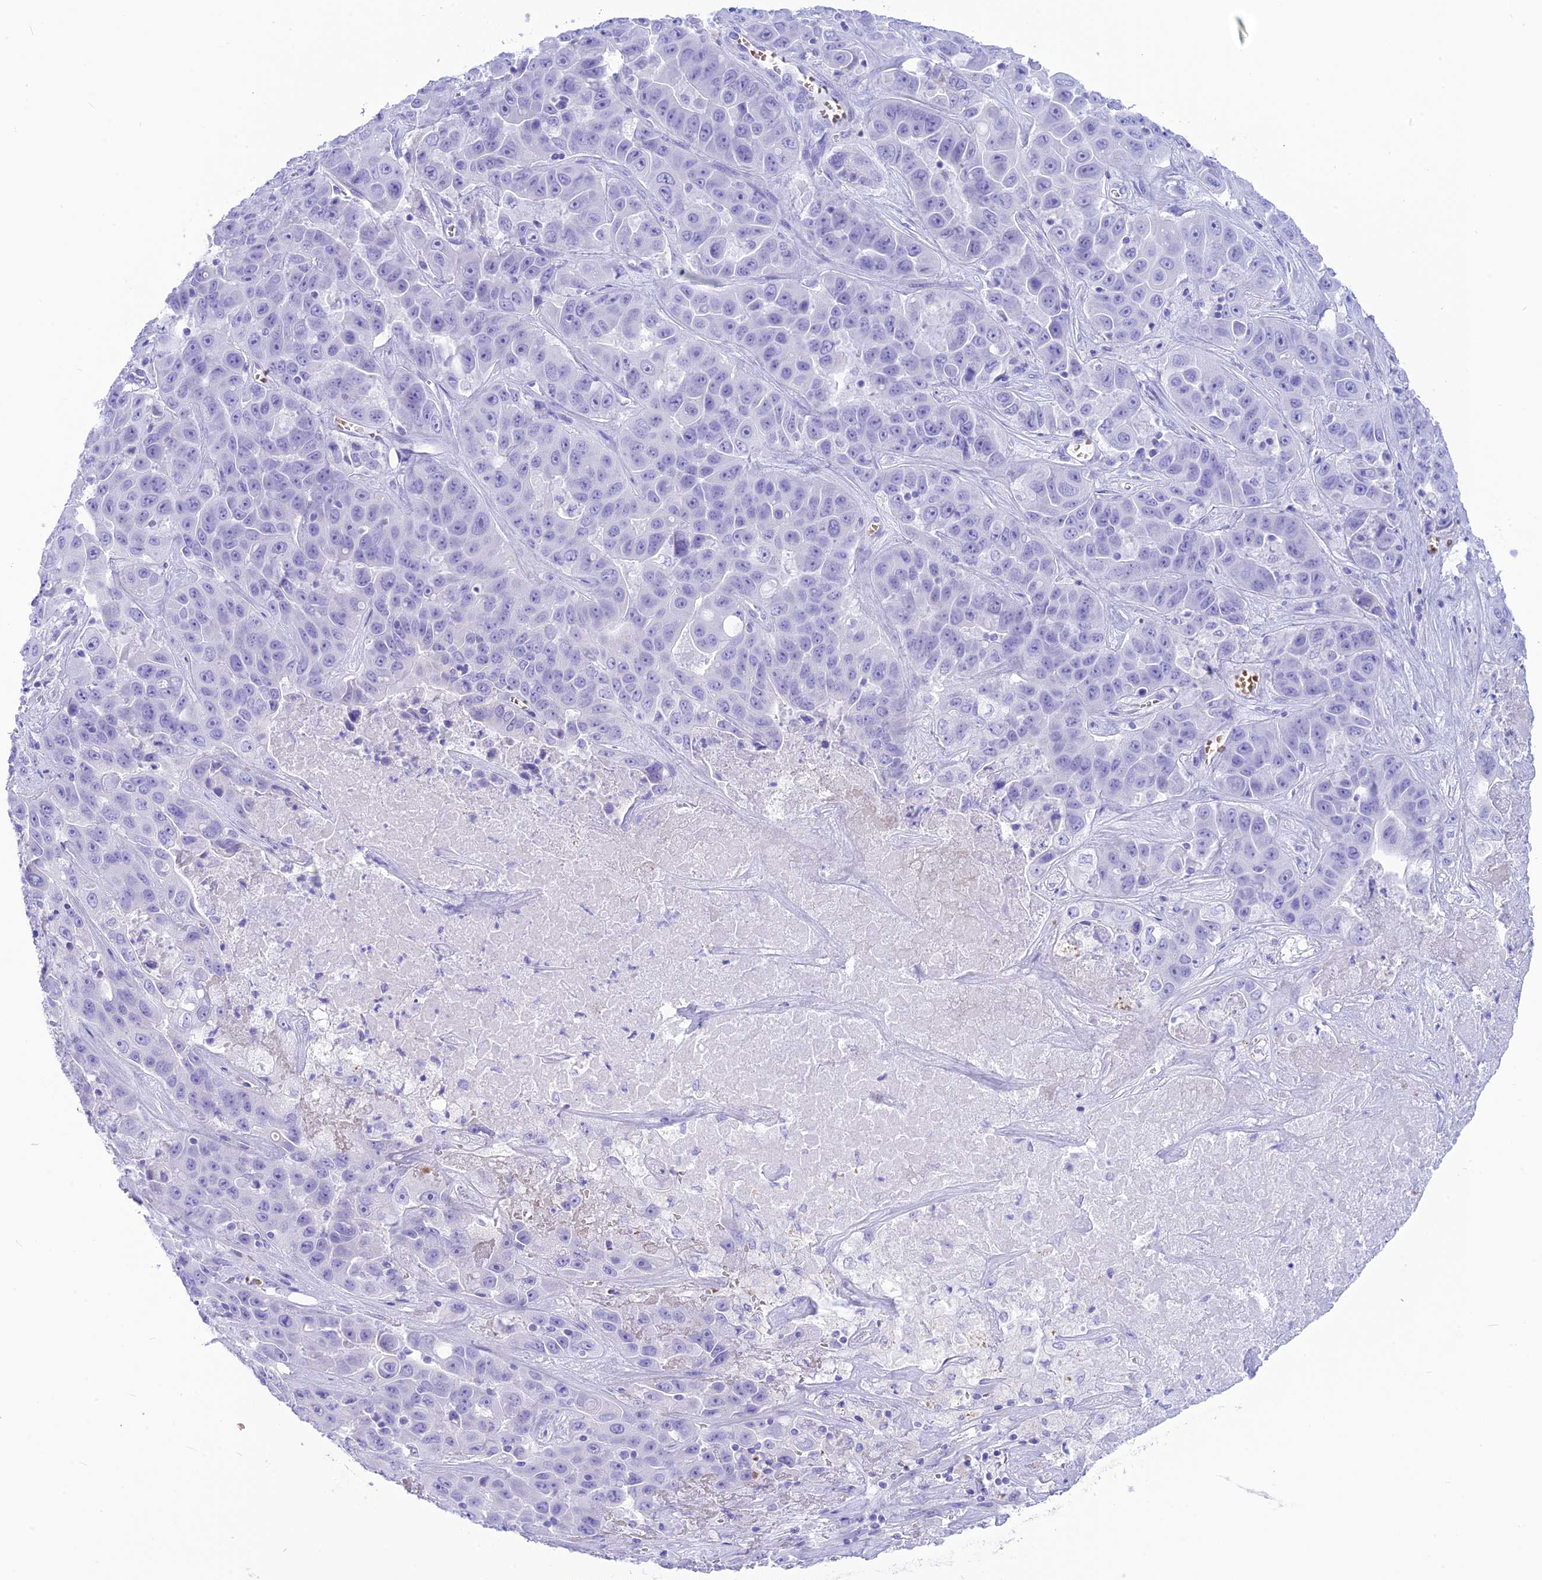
{"staining": {"intensity": "negative", "quantity": "none", "location": "none"}, "tissue": "liver cancer", "cell_type": "Tumor cells", "image_type": "cancer", "snomed": [{"axis": "morphology", "description": "Cholangiocarcinoma"}, {"axis": "topography", "description": "Liver"}], "caption": "The histopathology image reveals no staining of tumor cells in cholangiocarcinoma (liver).", "gene": "GLYATL1", "patient": {"sex": "female", "age": 52}}